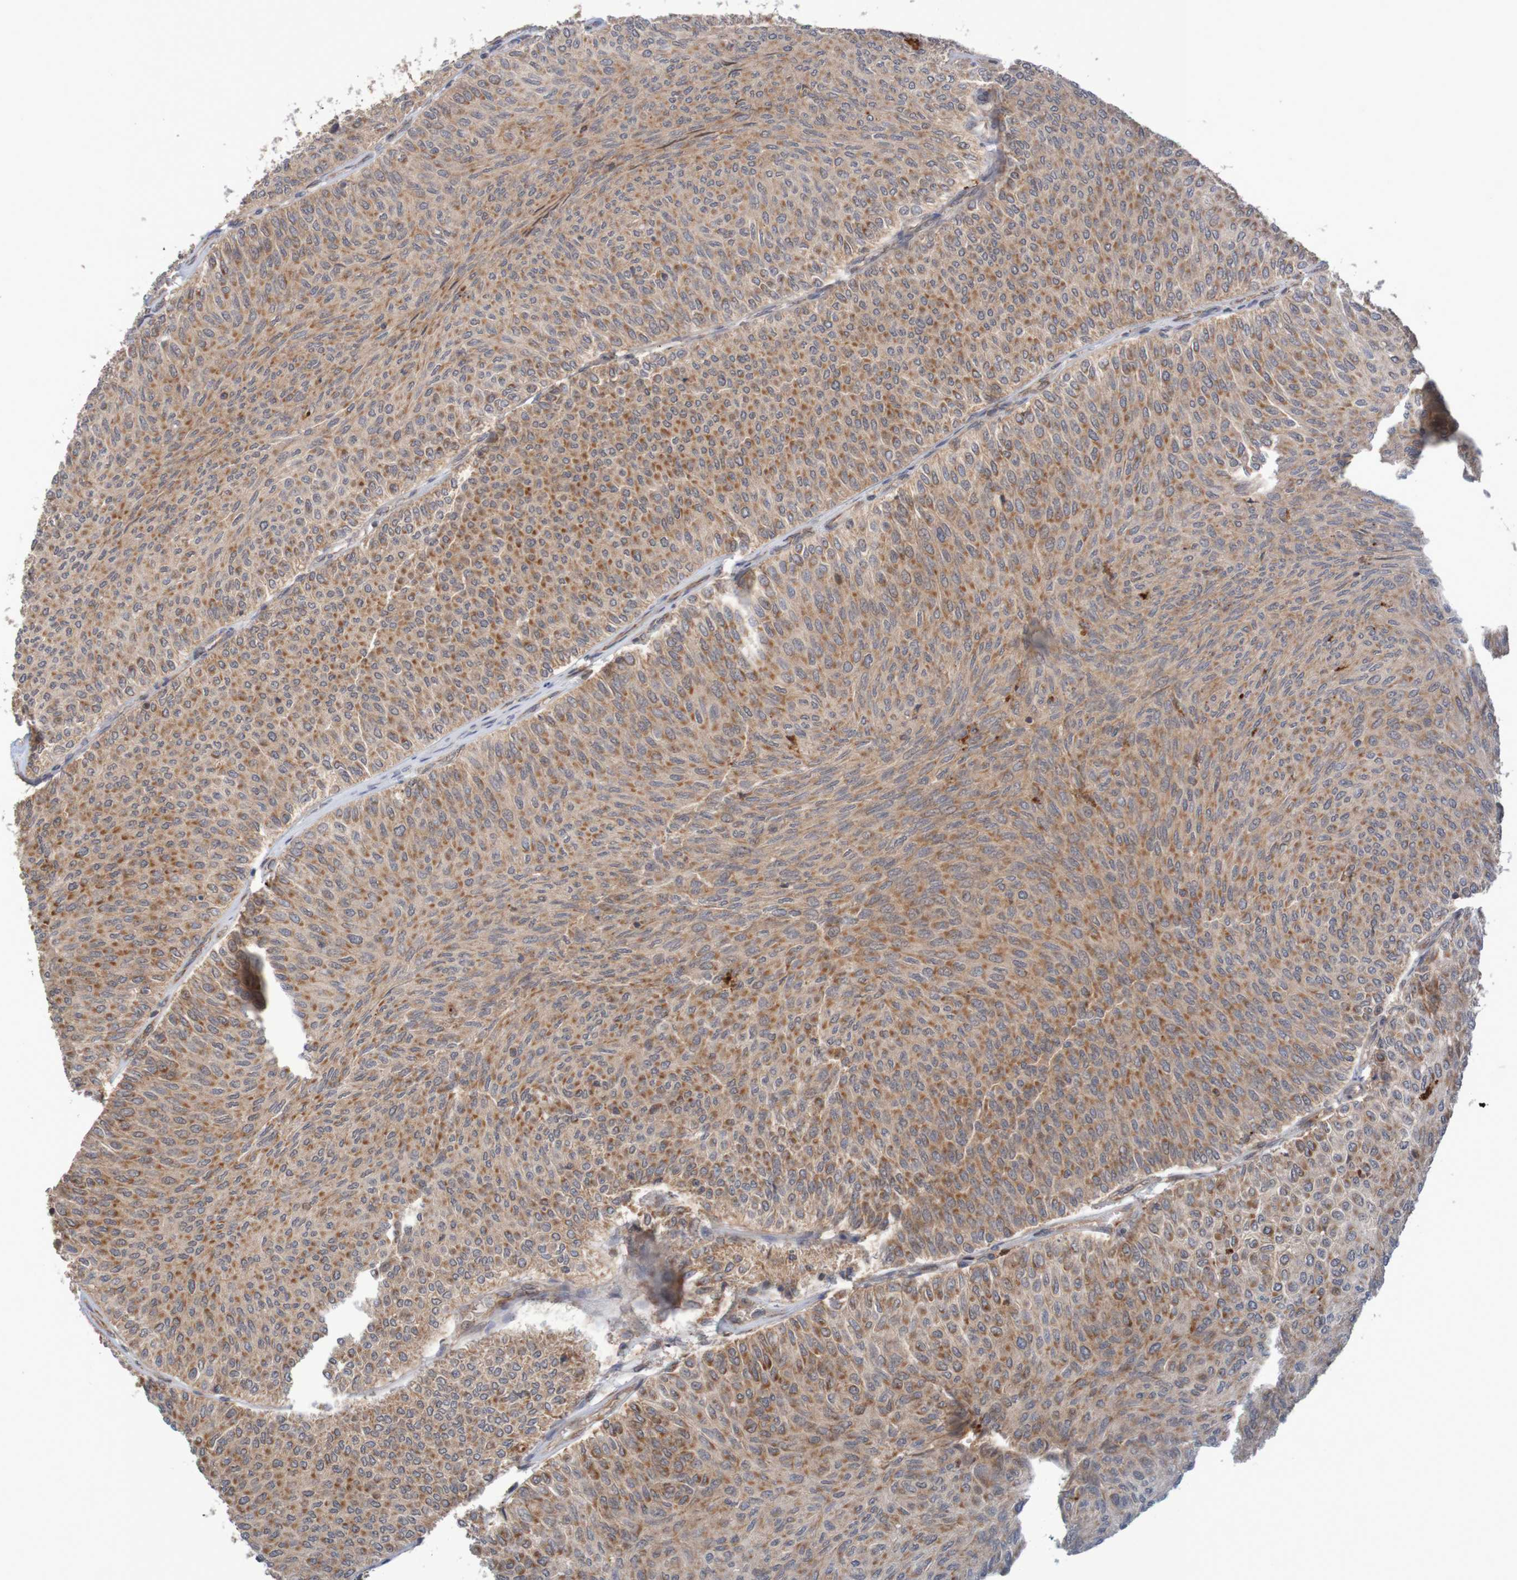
{"staining": {"intensity": "moderate", "quantity": ">75%", "location": "cytoplasmic/membranous"}, "tissue": "urothelial cancer", "cell_type": "Tumor cells", "image_type": "cancer", "snomed": [{"axis": "morphology", "description": "Urothelial carcinoma, Low grade"}, {"axis": "topography", "description": "Urinary bladder"}], "caption": "Tumor cells show moderate cytoplasmic/membranous expression in about >75% of cells in low-grade urothelial carcinoma.", "gene": "MRPL52", "patient": {"sex": "male", "age": 78}}